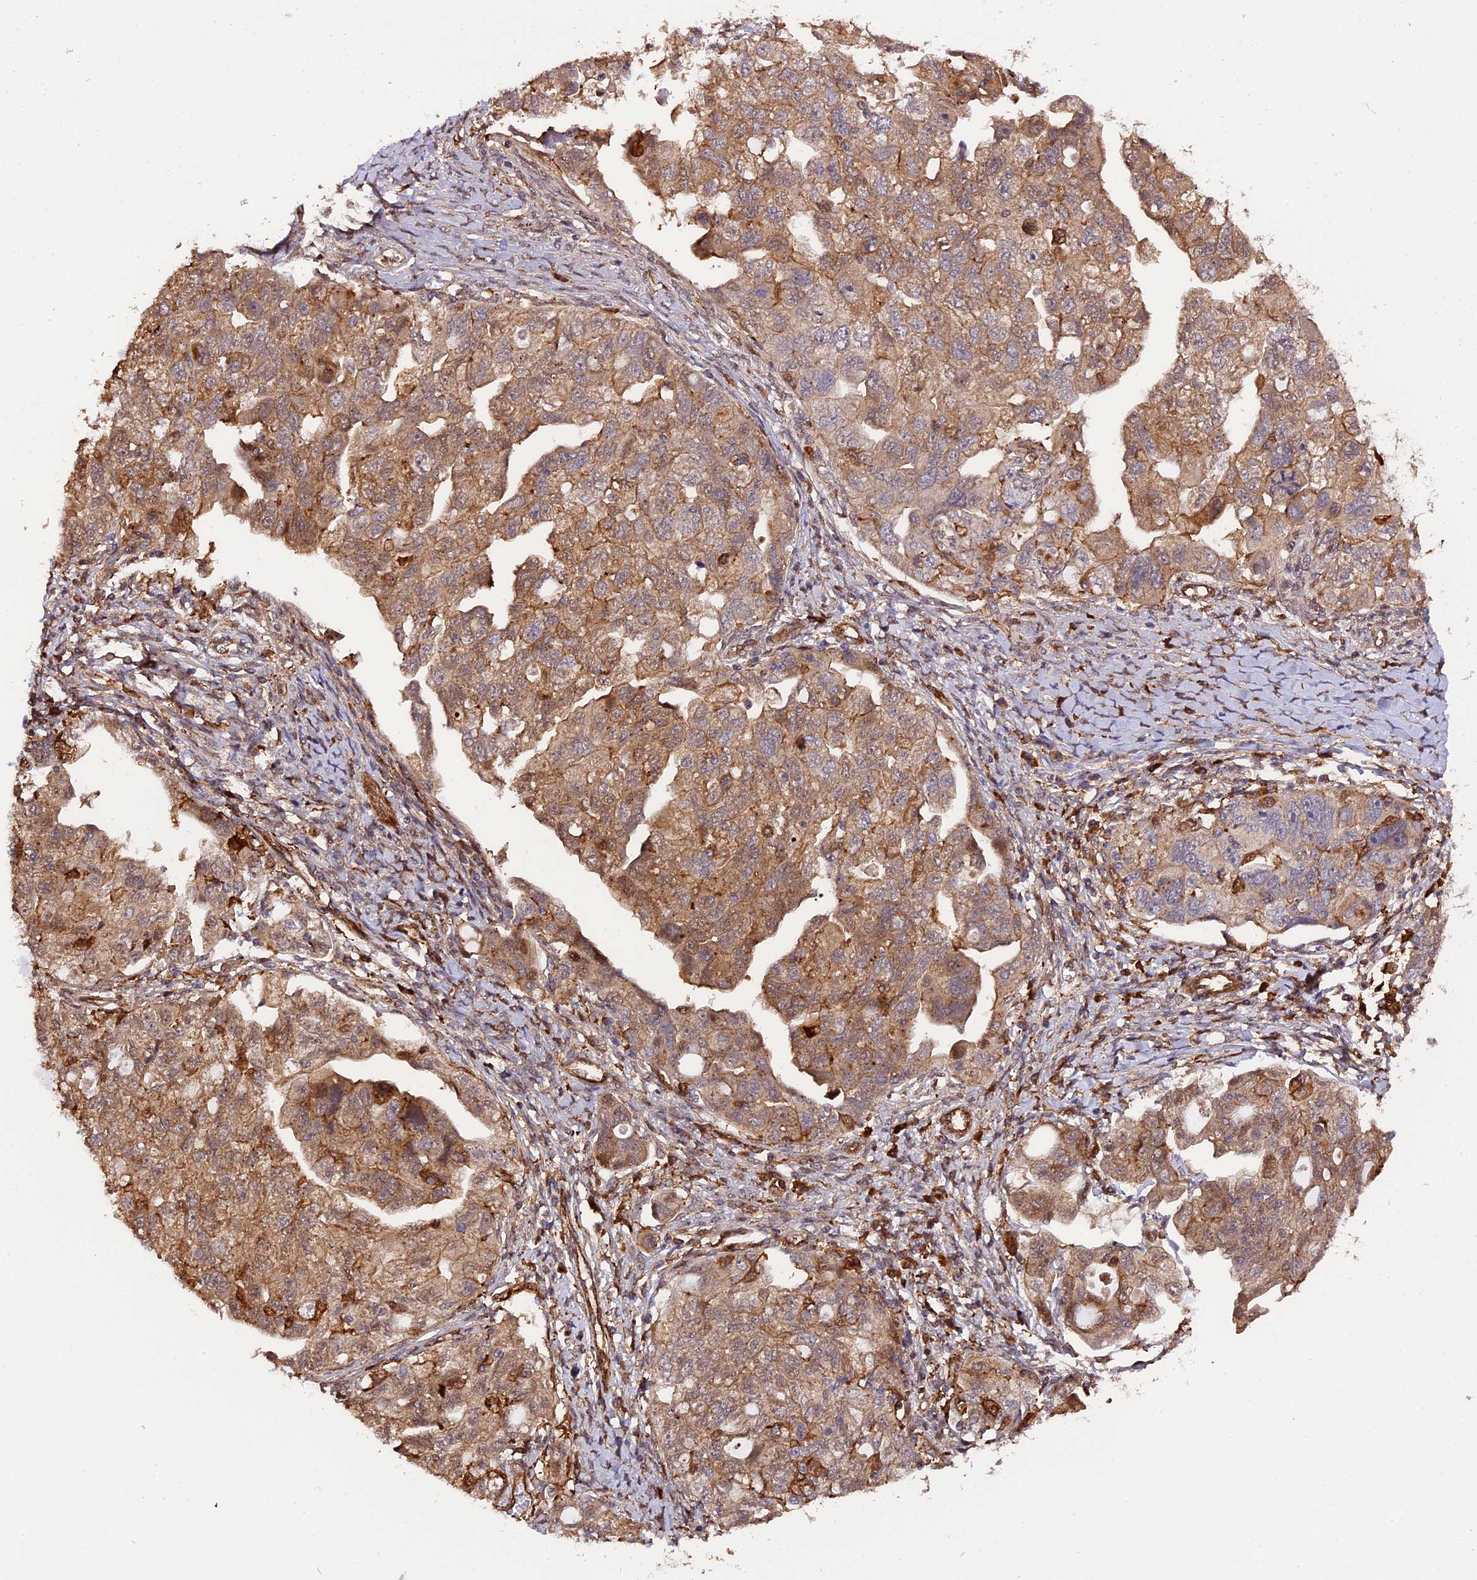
{"staining": {"intensity": "moderate", "quantity": ">75%", "location": "cytoplasmic/membranous"}, "tissue": "ovarian cancer", "cell_type": "Tumor cells", "image_type": "cancer", "snomed": [{"axis": "morphology", "description": "Carcinoma, NOS"}, {"axis": "morphology", "description": "Cystadenocarcinoma, serous, NOS"}, {"axis": "topography", "description": "Ovary"}], "caption": "Brown immunohistochemical staining in human ovarian cancer demonstrates moderate cytoplasmic/membranous staining in approximately >75% of tumor cells.", "gene": "HERPUD1", "patient": {"sex": "female", "age": 69}}